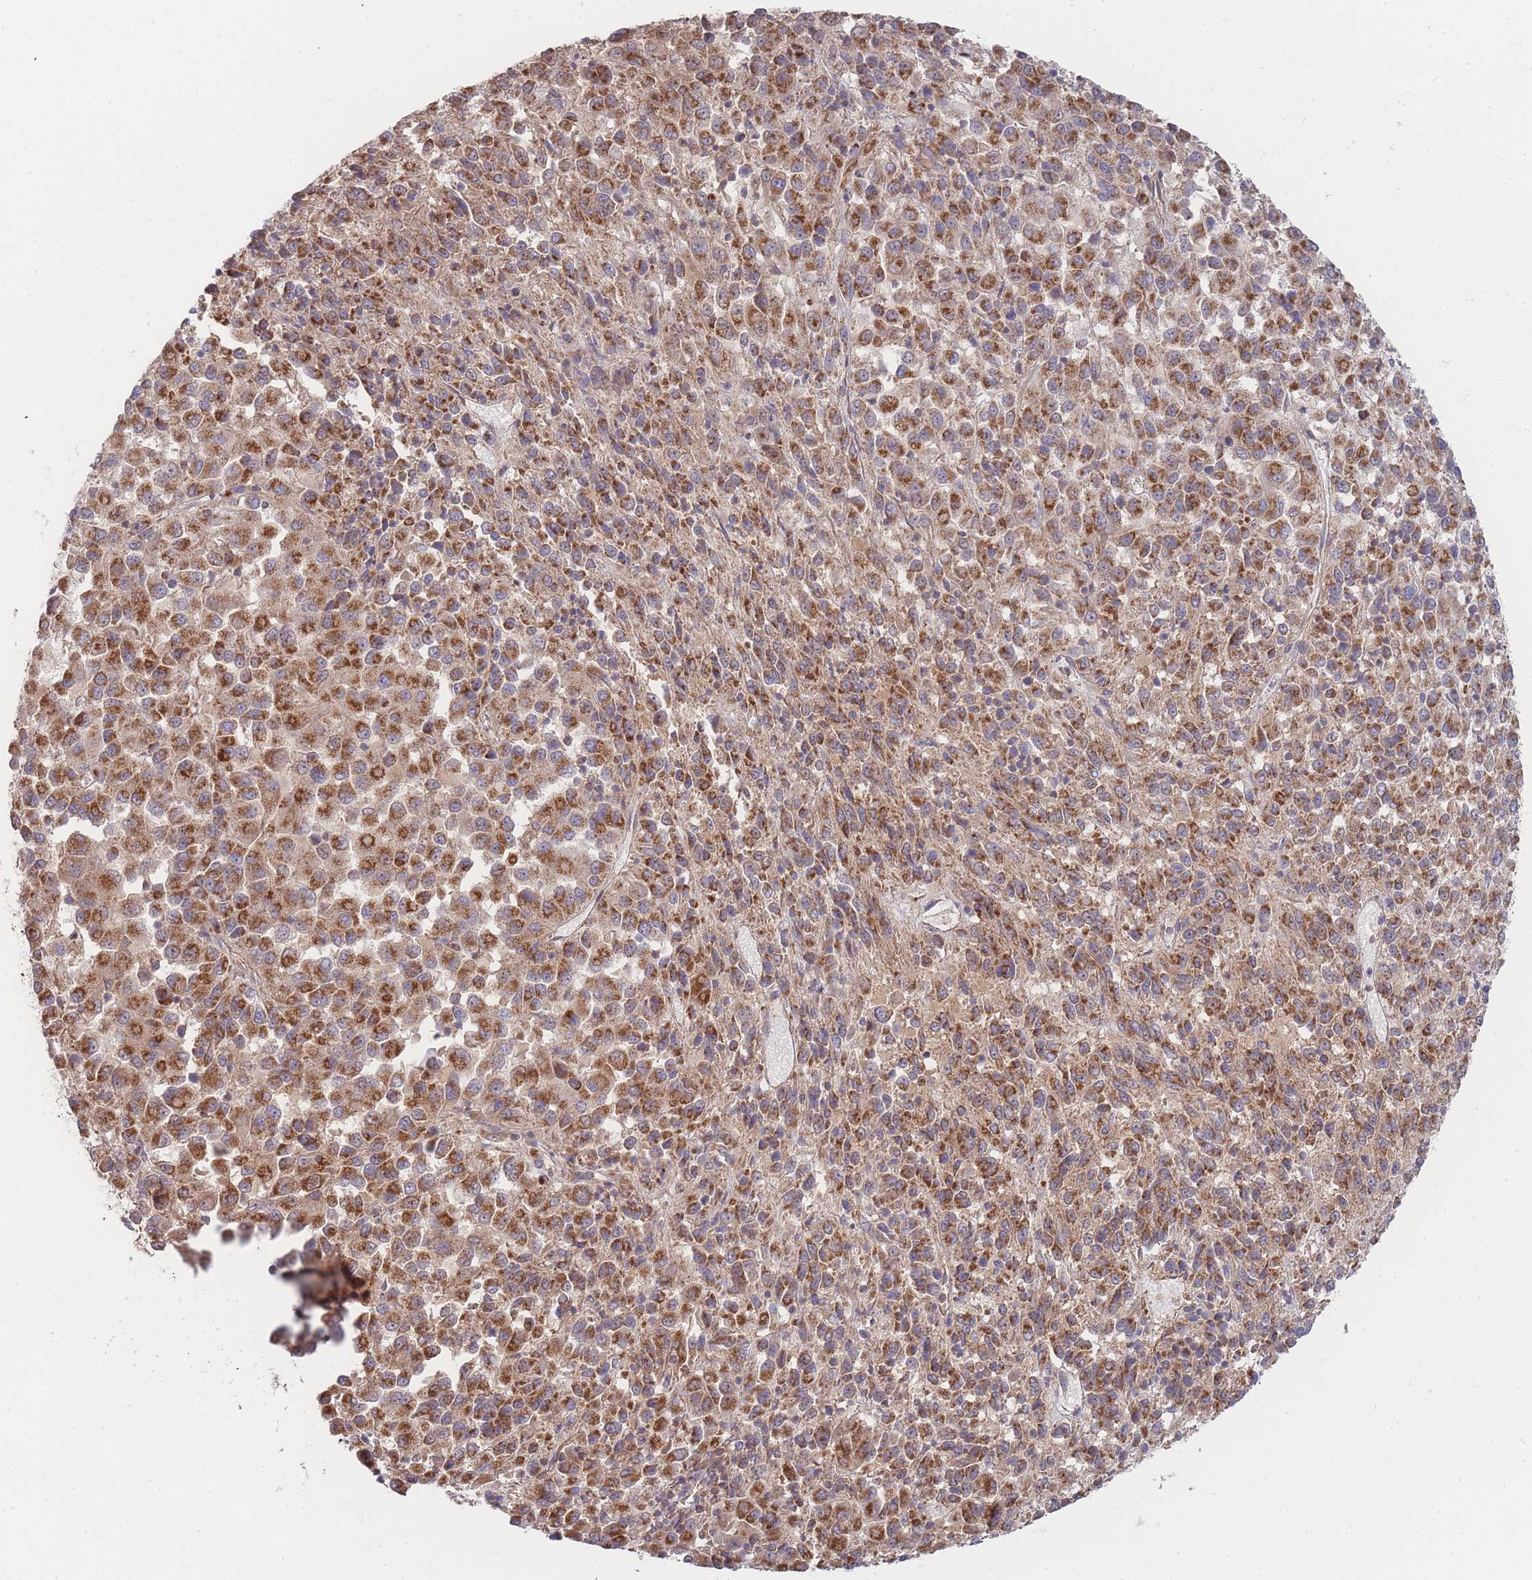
{"staining": {"intensity": "moderate", "quantity": ">75%", "location": "cytoplasmic/membranous"}, "tissue": "melanoma", "cell_type": "Tumor cells", "image_type": "cancer", "snomed": [{"axis": "morphology", "description": "Malignant melanoma, Metastatic site"}, {"axis": "topography", "description": "Lung"}], "caption": "Protein analysis of malignant melanoma (metastatic site) tissue displays moderate cytoplasmic/membranous expression in approximately >75% of tumor cells.", "gene": "MRPS18B", "patient": {"sex": "male", "age": 64}}